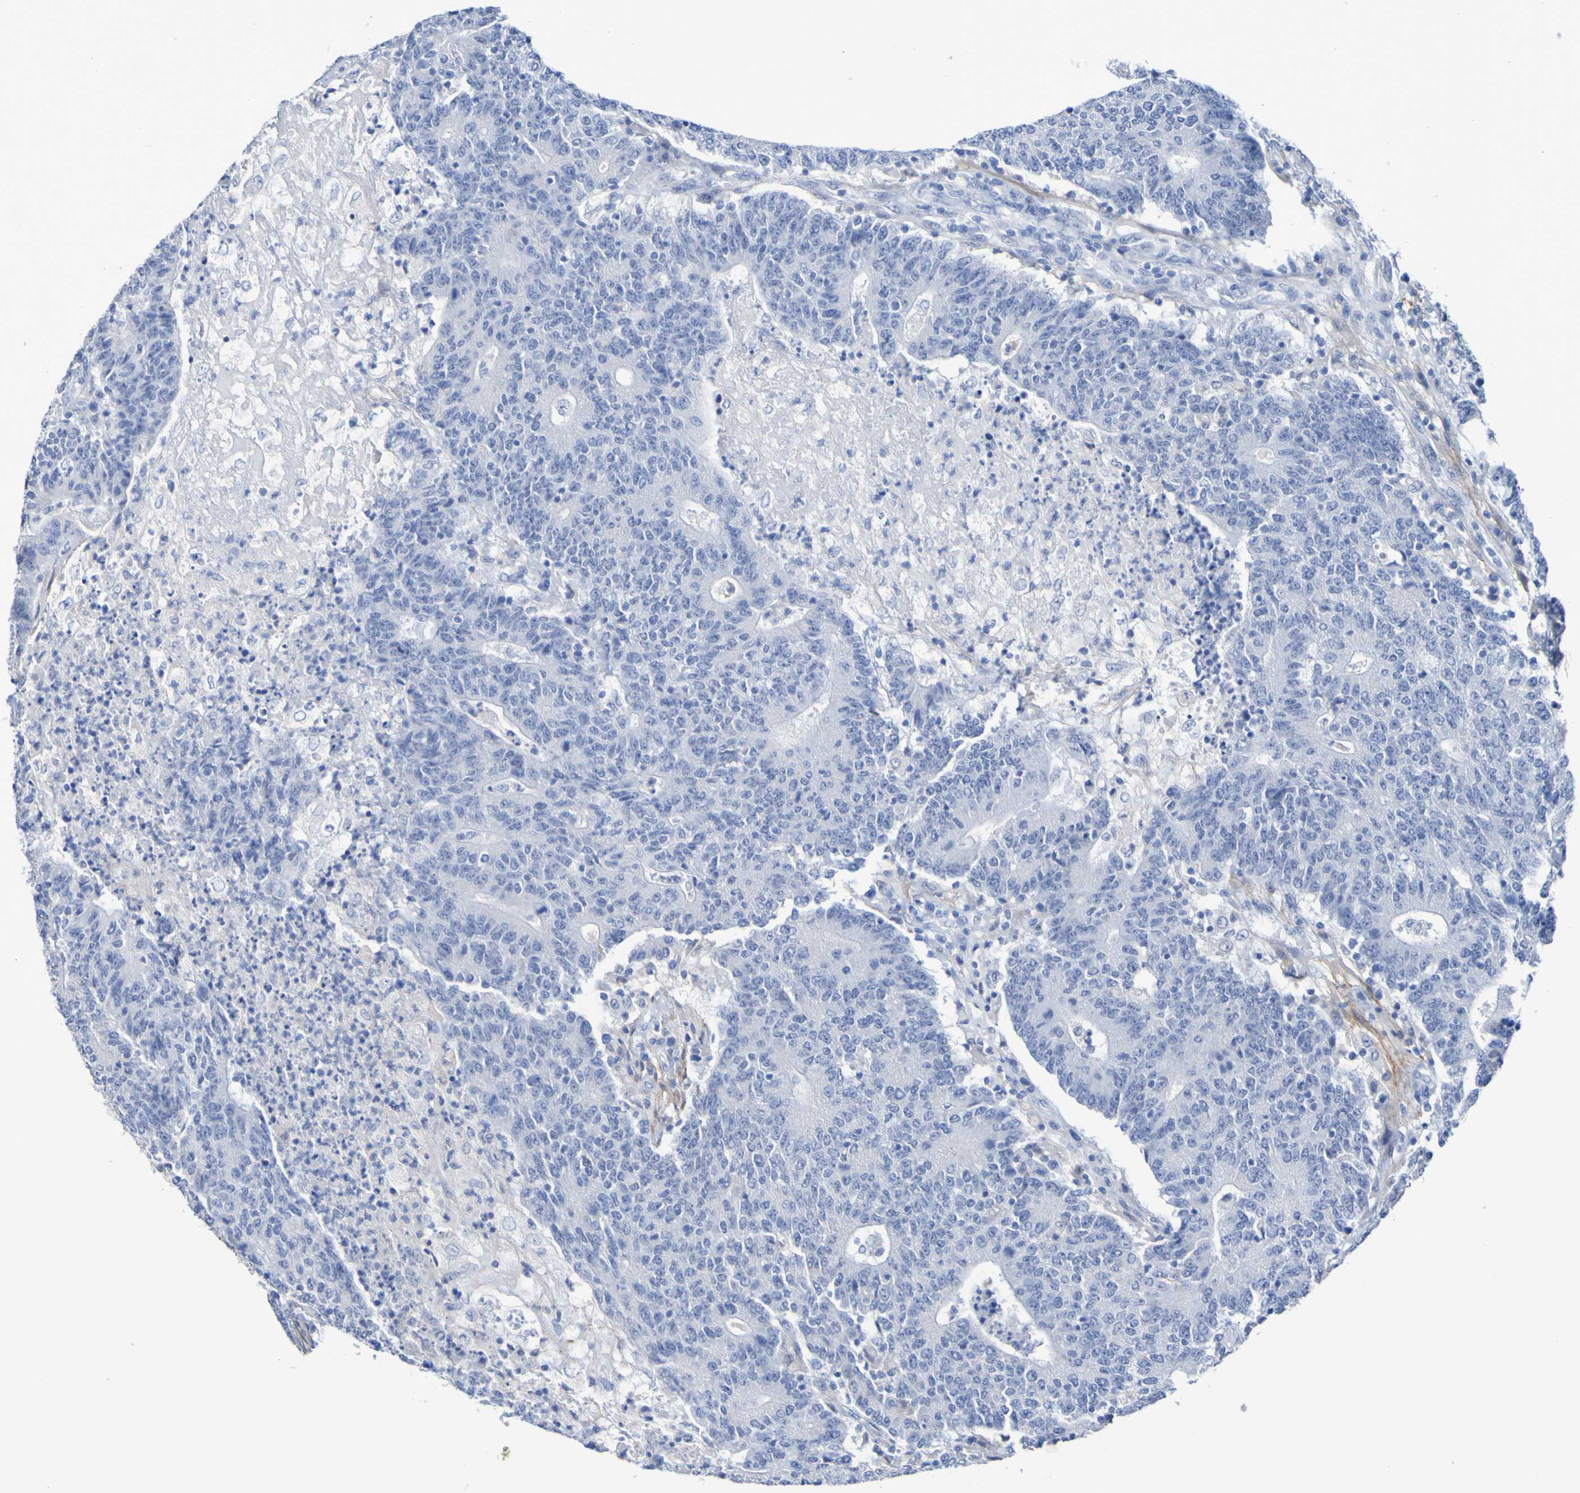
{"staining": {"intensity": "negative", "quantity": "none", "location": "none"}, "tissue": "colorectal cancer", "cell_type": "Tumor cells", "image_type": "cancer", "snomed": [{"axis": "morphology", "description": "Normal tissue, NOS"}, {"axis": "morphology", "description": "Adenocarcinoma, NOS"}, {"axis": "topography", "description": "Colon"}], "caption": "DAB immunohistochemical staining of colorectal adenocarcinoma exhibits no significant positivity in tumor cells. (Stains: DAB (3,3'-diaminobenzidine) immunohistochemistry with hematoxylin counter stain, Microscopy: brightfield microscopy at high magnification).", "gene": "SGCB", "patient": {"sex": "female", "age": 75}}